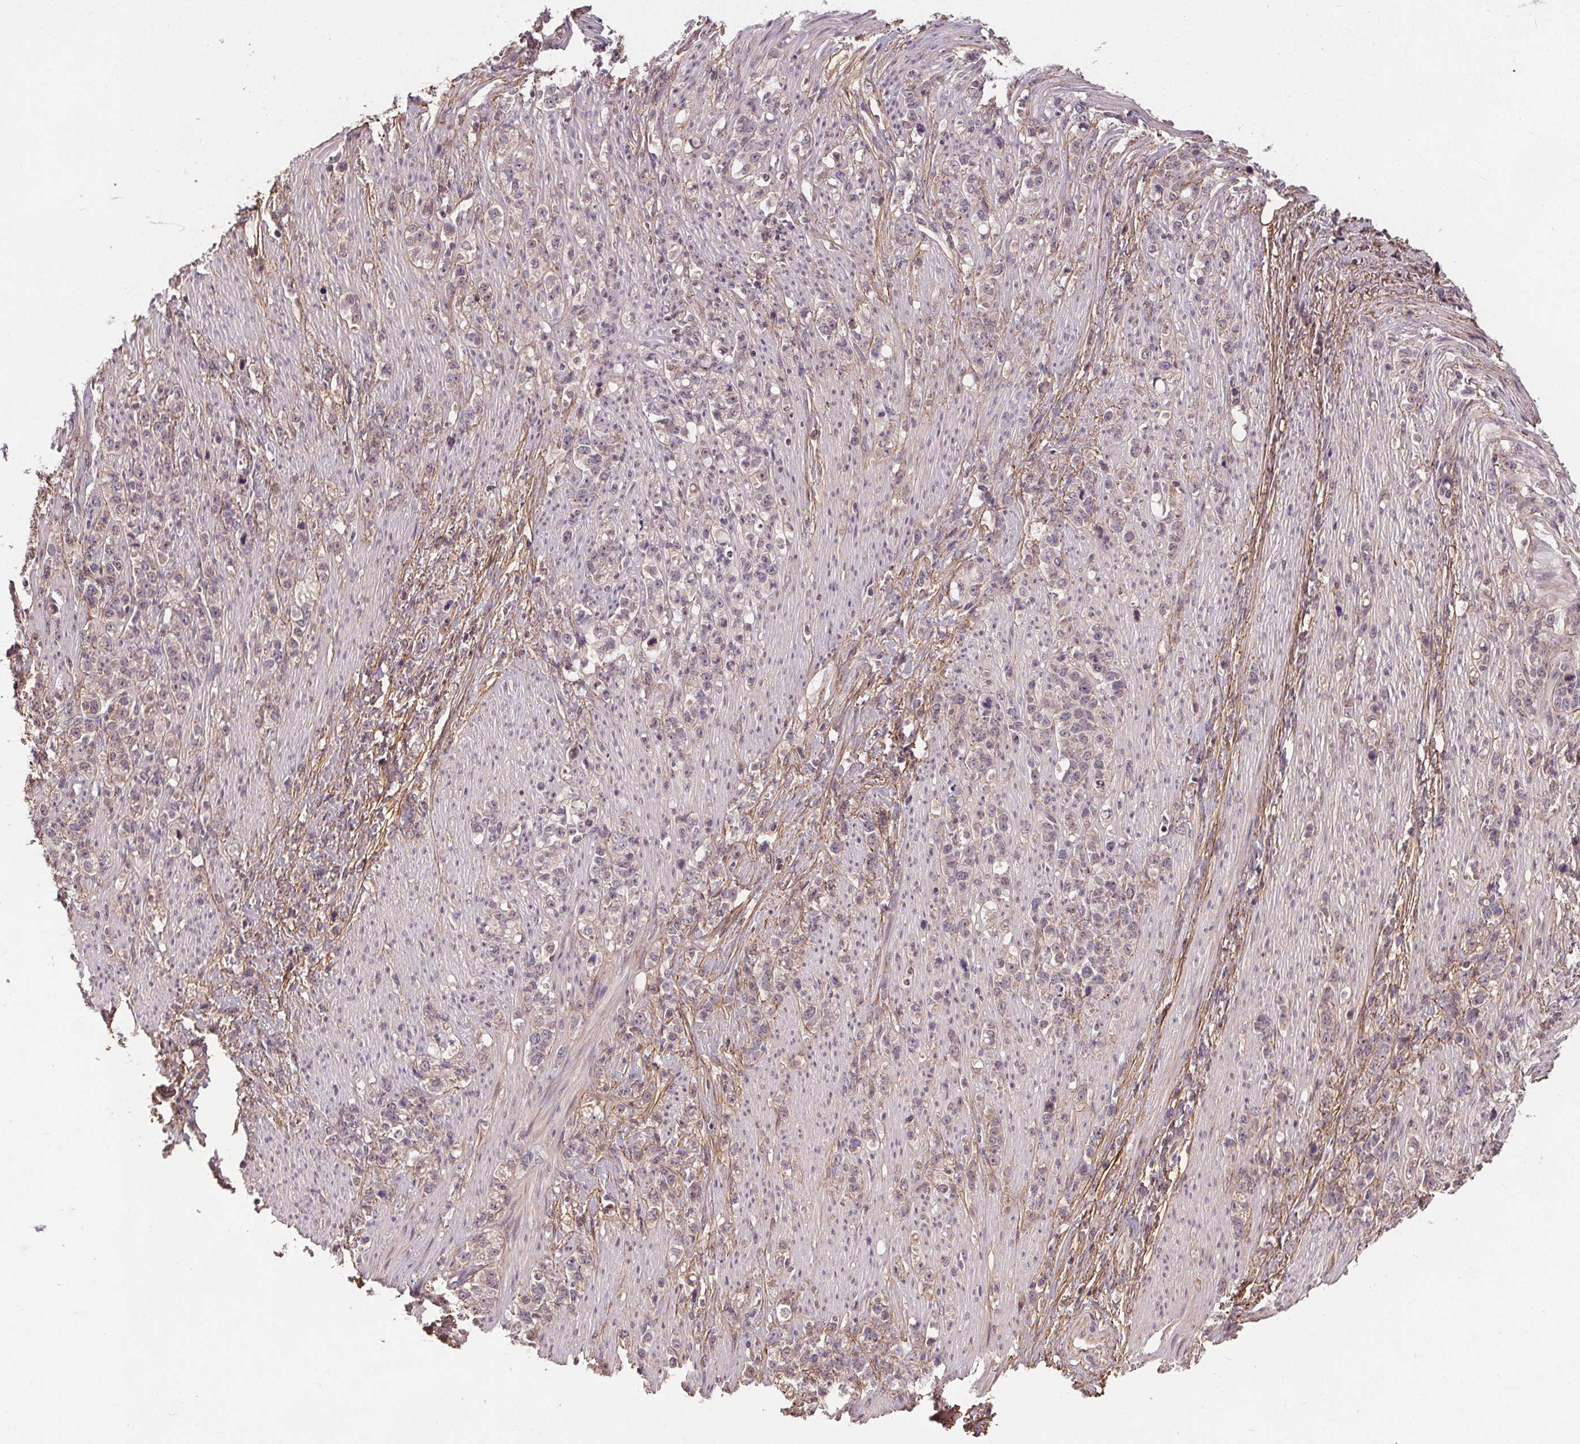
{"staining": {"intensity": "negative", "quantity": "none", "location": "none"}, "tissue": "stomach cancer", "cell_type": "Tumor cells", "image_type": "cancer", "snomed": [{"axis": "morphology", "description": "Adenocarcinoma, NOS"}, {"axis": "topography", "description": "Stomach, lower"}], "caption": "Immunohistochemistry photomicrograph of stomach adenocarcinoma stained for a protein (brown), which exhibits no expression in tumor cells.", "gene": "KIAA0232", "patient": {"sex": "male", "age": 88}}